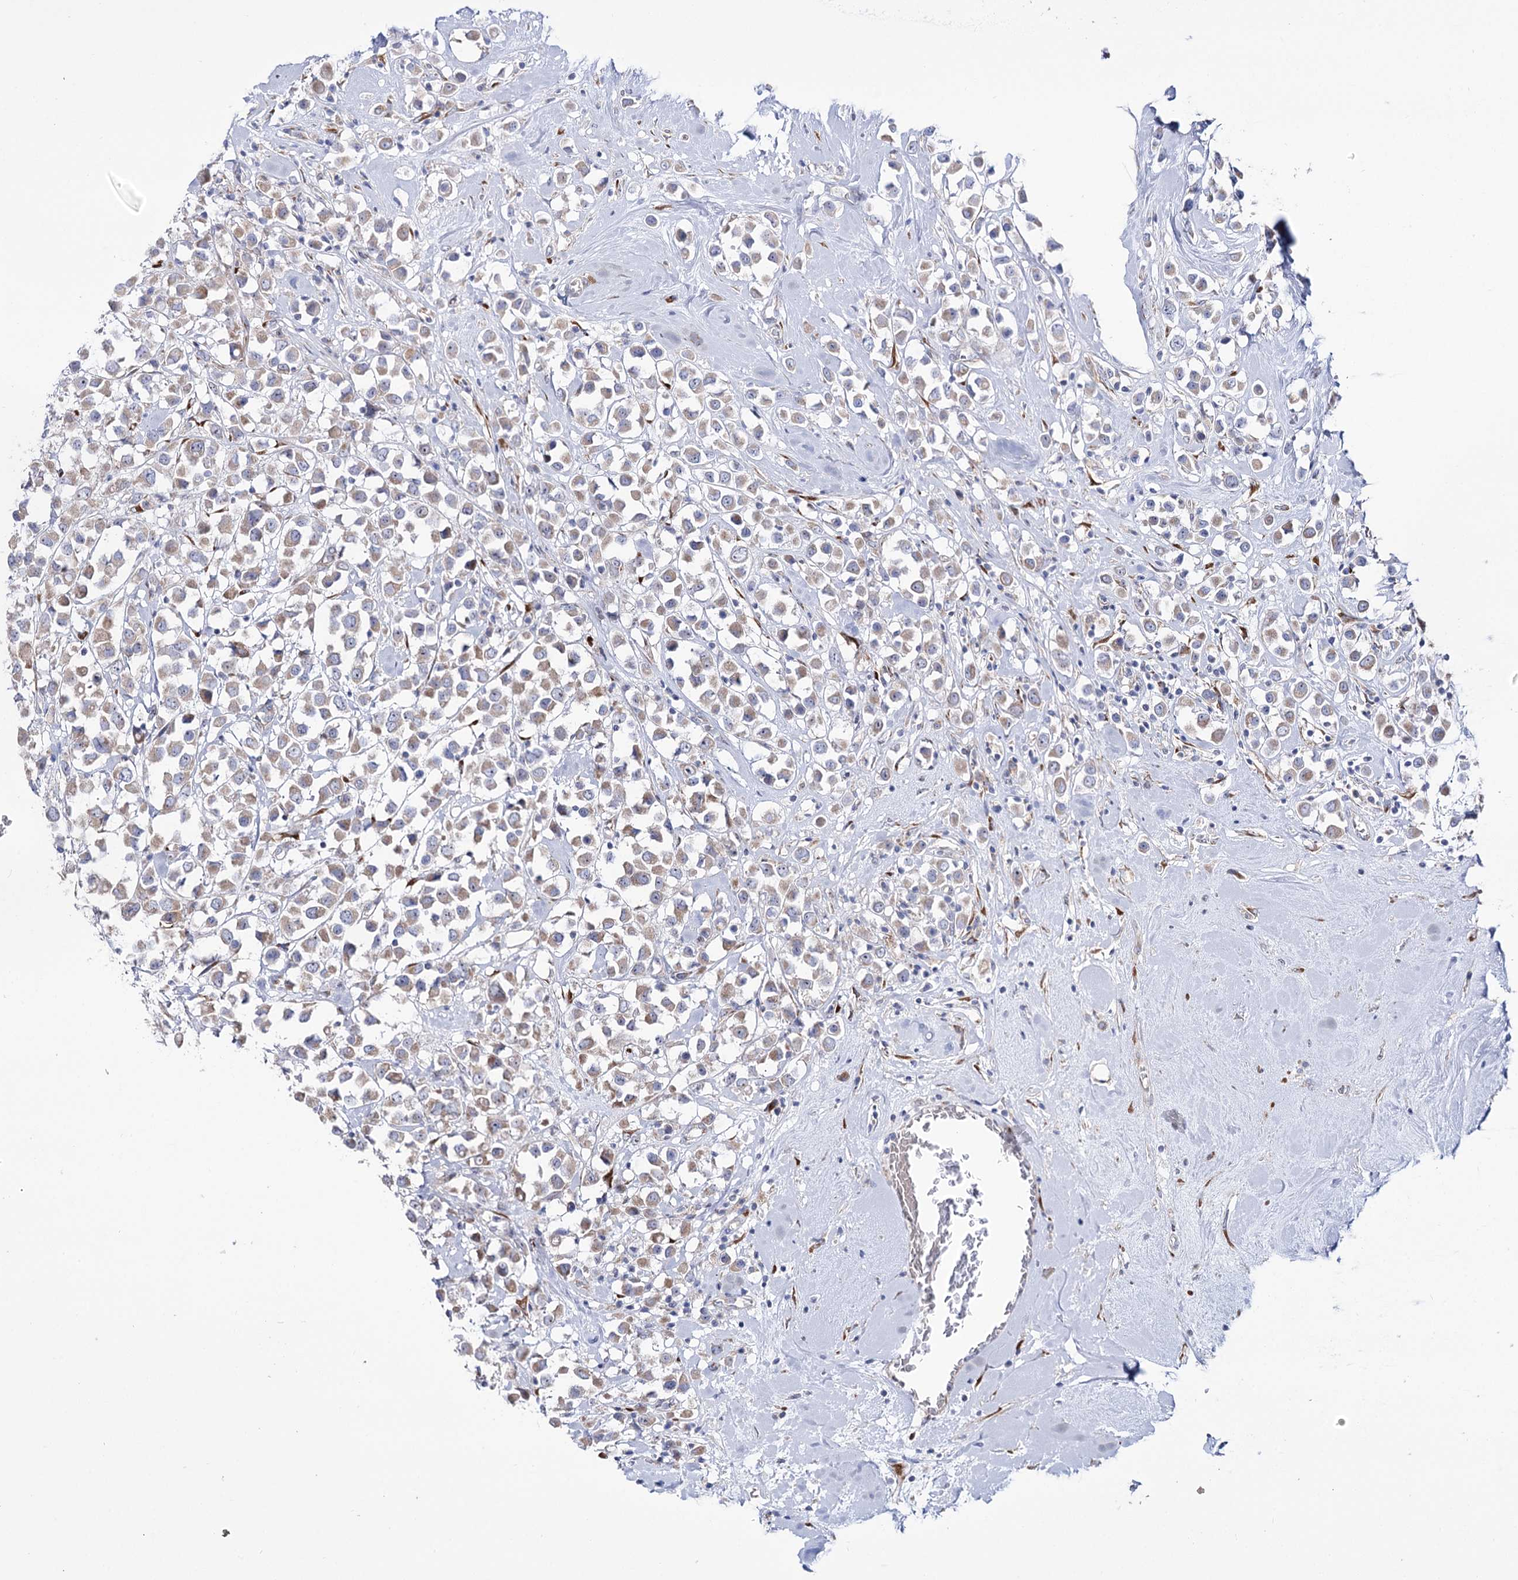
{"staining": {"intensity": "weak", "quantity": ">75%", "location": "cytoplasmic/membranous"}, "tissue": "breast cancer", "cell_type": "Tumor cells", "image_type": "cancer", "snomed": [{"axis": "morphology", "description": "Duct carcinoma"}, {"axis": "topography", "description": "Breast"}], "caption": "IHC of breast intraductal carcinoma displays low levels of weak cytoplasmic/membranous positivity in about >75% of tumor cells.", "gene": "METTL5", "patient": {"sex": "female", "age": 61}}